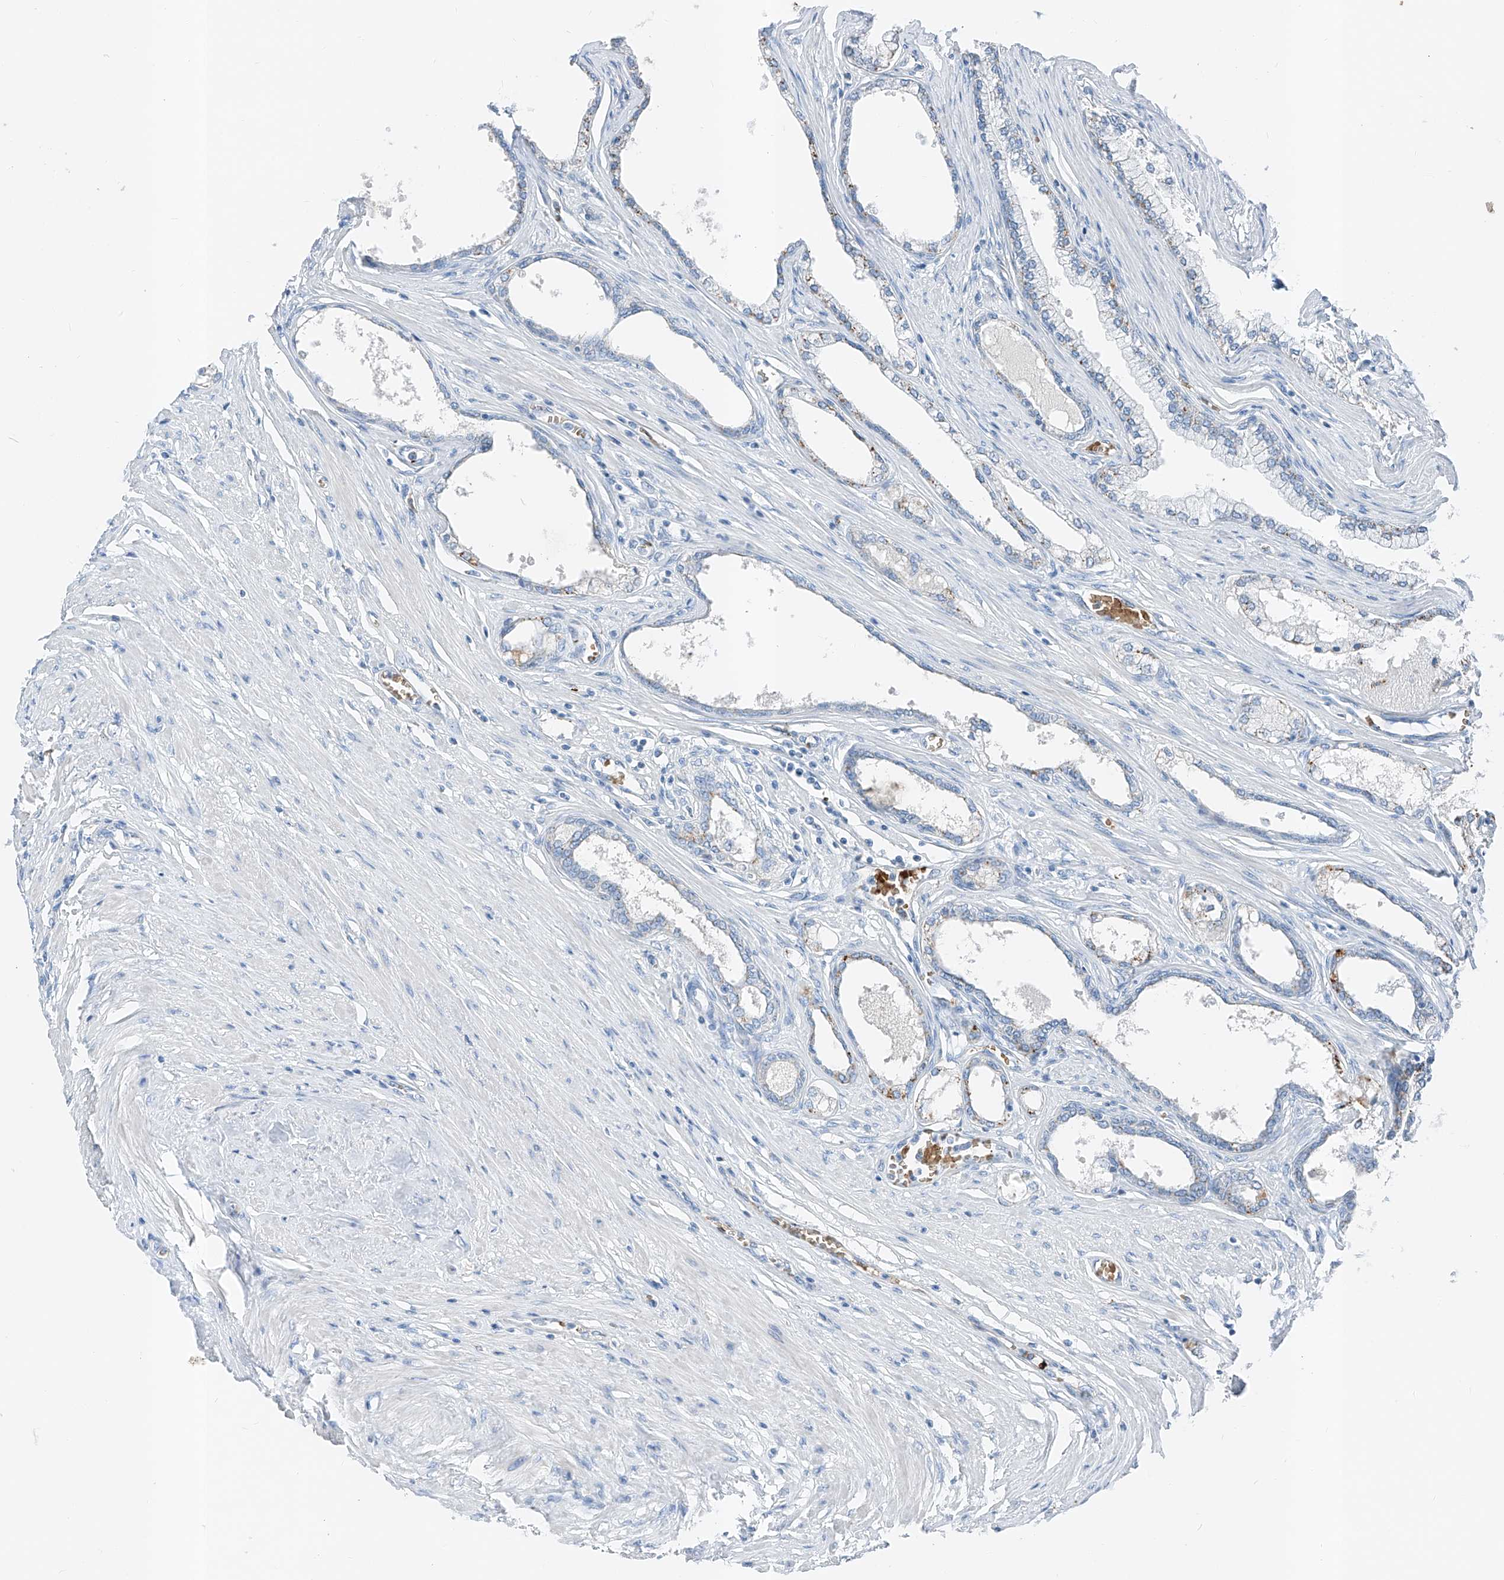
{"staining": {"intensity": "weak", "quantity": "25%-75%", "location": "cytoplasmic/membranous"}, "tissue": "prostate", "cell_type": "Glandular cells", "image_type": "normal", "snomed": [{"axis": "morphology", "description": "Normal tissue, NOS"}, {"axis": "morphology", "description": "Urothelial carcinoma, Low grade"}, {"axis": "topography", "description": "Urinary bladder"}, {"axis": "topography", "description": "Prostate"}], "caption": "Immunohistochemistry (IHC) image of benign prostate: human prostate stained using immunohistochemistry (IHC) shows low levels of weak protein expression localized specifically in the cytoplasmic/membranous of glandular cells, appearing as a cytoplasmic/membranous brown color.", "gene": "PRSS23", "patient": {"sex": "male", "age": 60}}